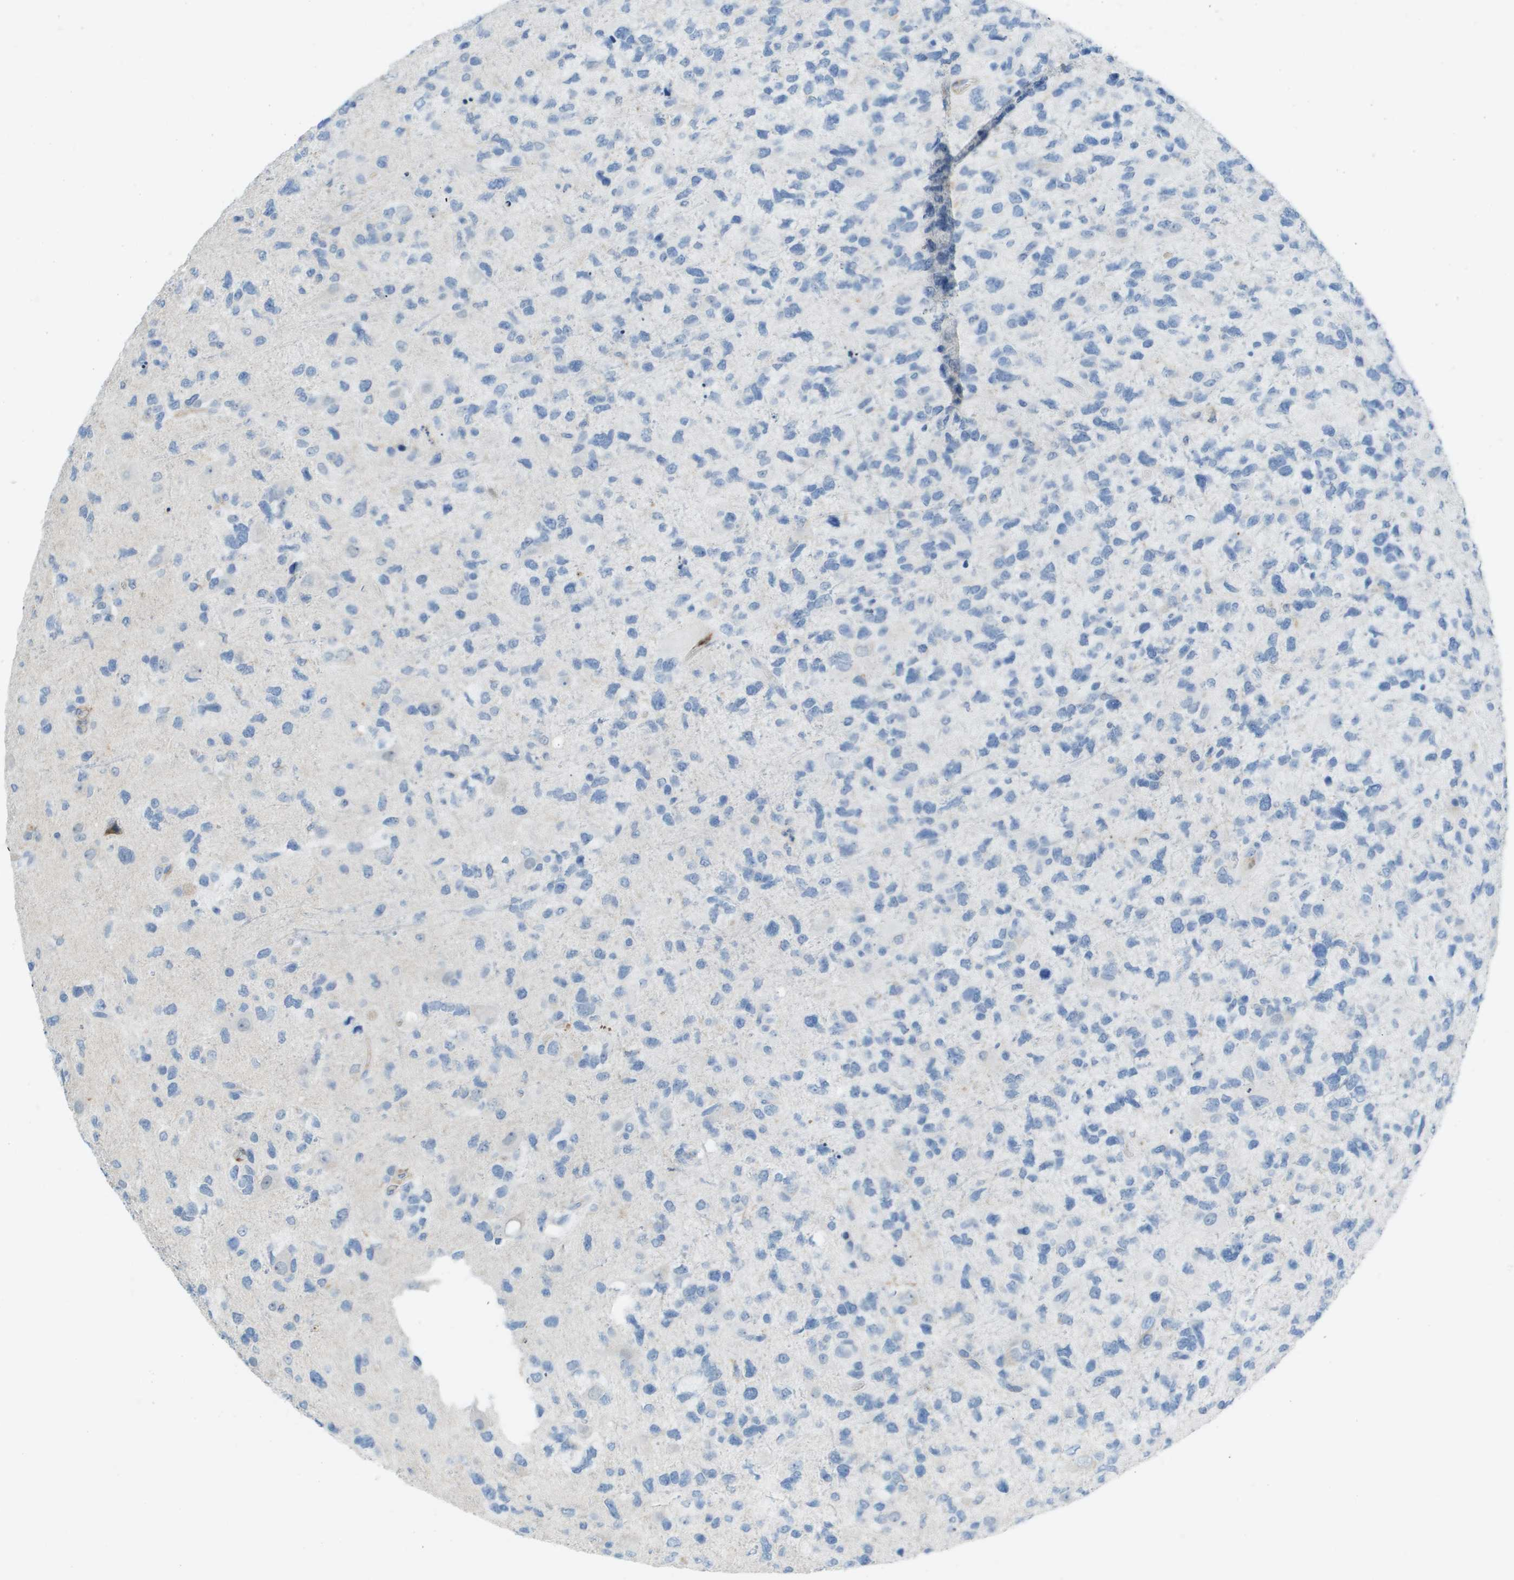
{"staining": {"intensity": "negative", "quantity": "none", "location": "none"}, "tissue": "glioma", "cell_type": "Tumor cells", "image_type": "cancer", "snomed": [{"axis": "morphology", "description": "Glioma, malignant, High grade"}, {"axis": "topography", "description": "Brain"}], "caption": "Tumor cells show no significant protein expression in high-grade glioma (malignant). (IHC, brightfield microscopy, high magnification).", "gene": "ZBTB43", "patient": {"sex": "female", "age": 58}}